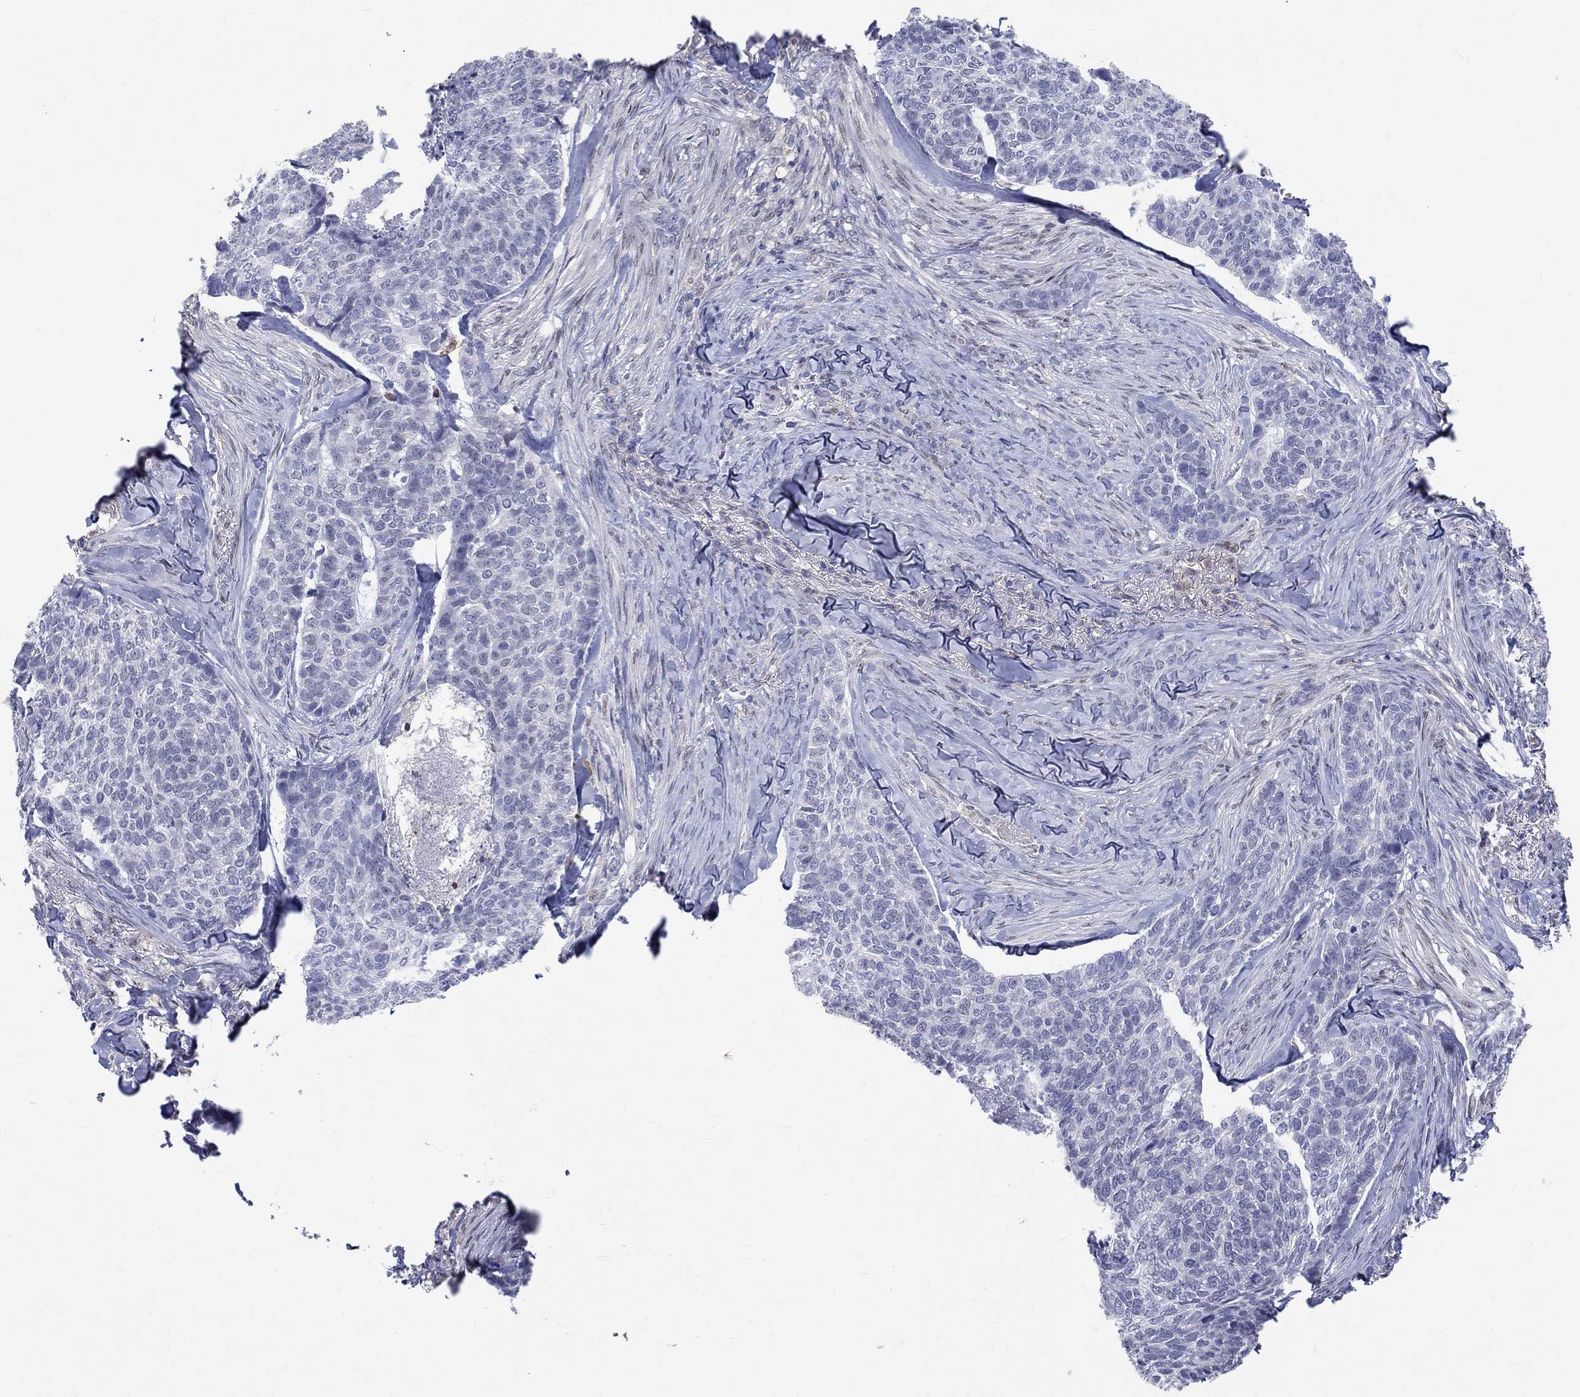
{"staining": {"intensity": "negative", "quantity": "none", "location": "none"}, "tissue": "skin cancer", "cell_type": "Tumor cells", "image_type": "cancer", "snomed": [{"axis": "morphology", "description": "Basal cell carcinoma"}, {"axis": "topography", "description": "Skin"}], "caption": "Immunohistochemical staining of skin cancer (basal cell carcinoma) exhibits no significant staining in tumor cells.", "gene": "EGFLAM", "patient": {"sex": "female", "age": 69}}